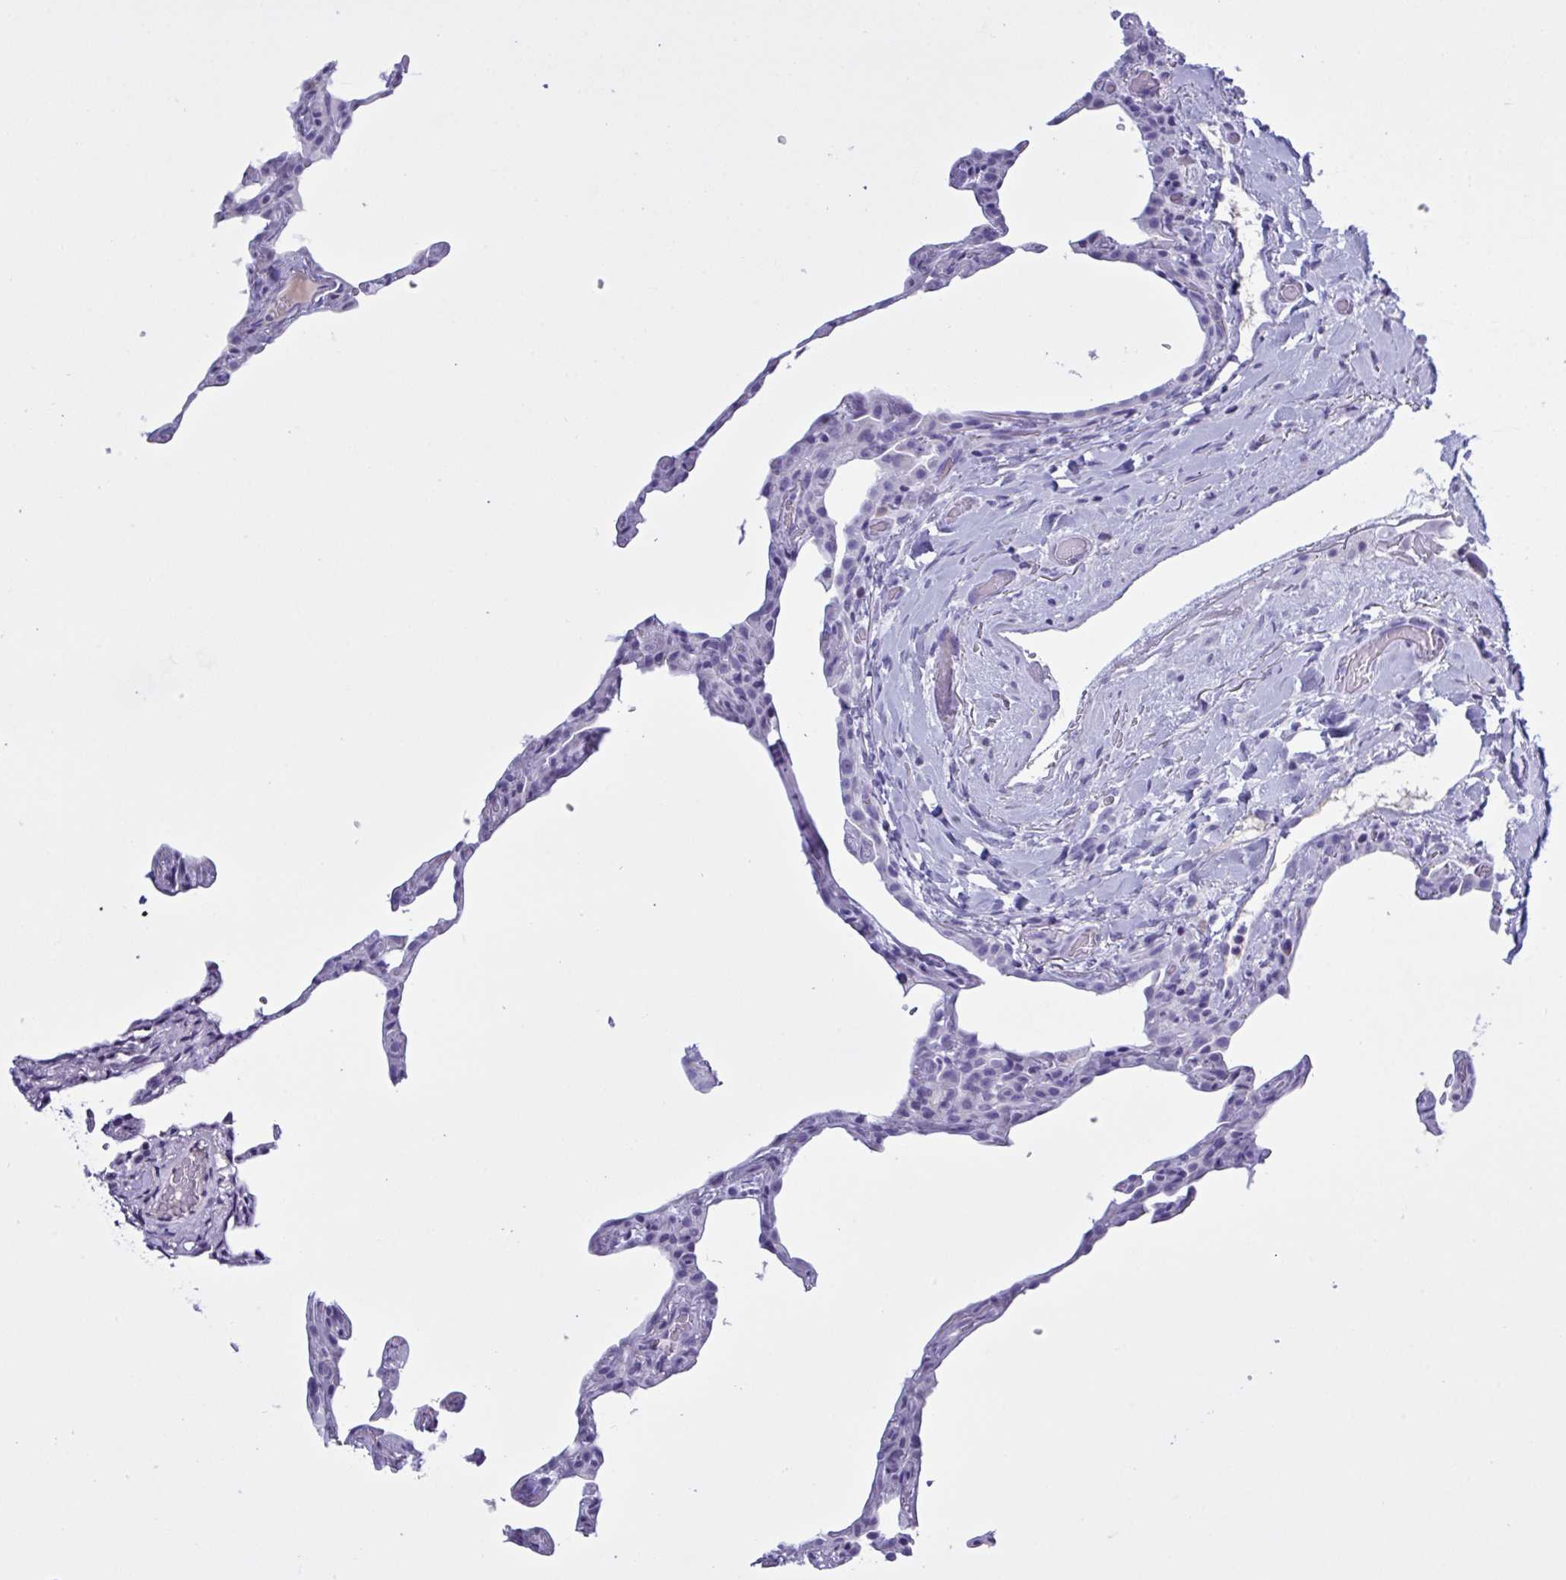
{"staining": {"intensity": "negative", "quantity": "none", "location": "none"}, "tissue": "lung", "cell_type": "Alveolar cells", "image_type": "normal", "snomed": [{"axis": "morphology", "description": "Normal tissue, NOS"}, {"axis": "topography", "description": "Lung"}], "caption": "Human lung stained for a protein using IHC displays no expression in alveolar cells.", "gene": "USP35", "patient": {"sex": "female", "age": 57}}